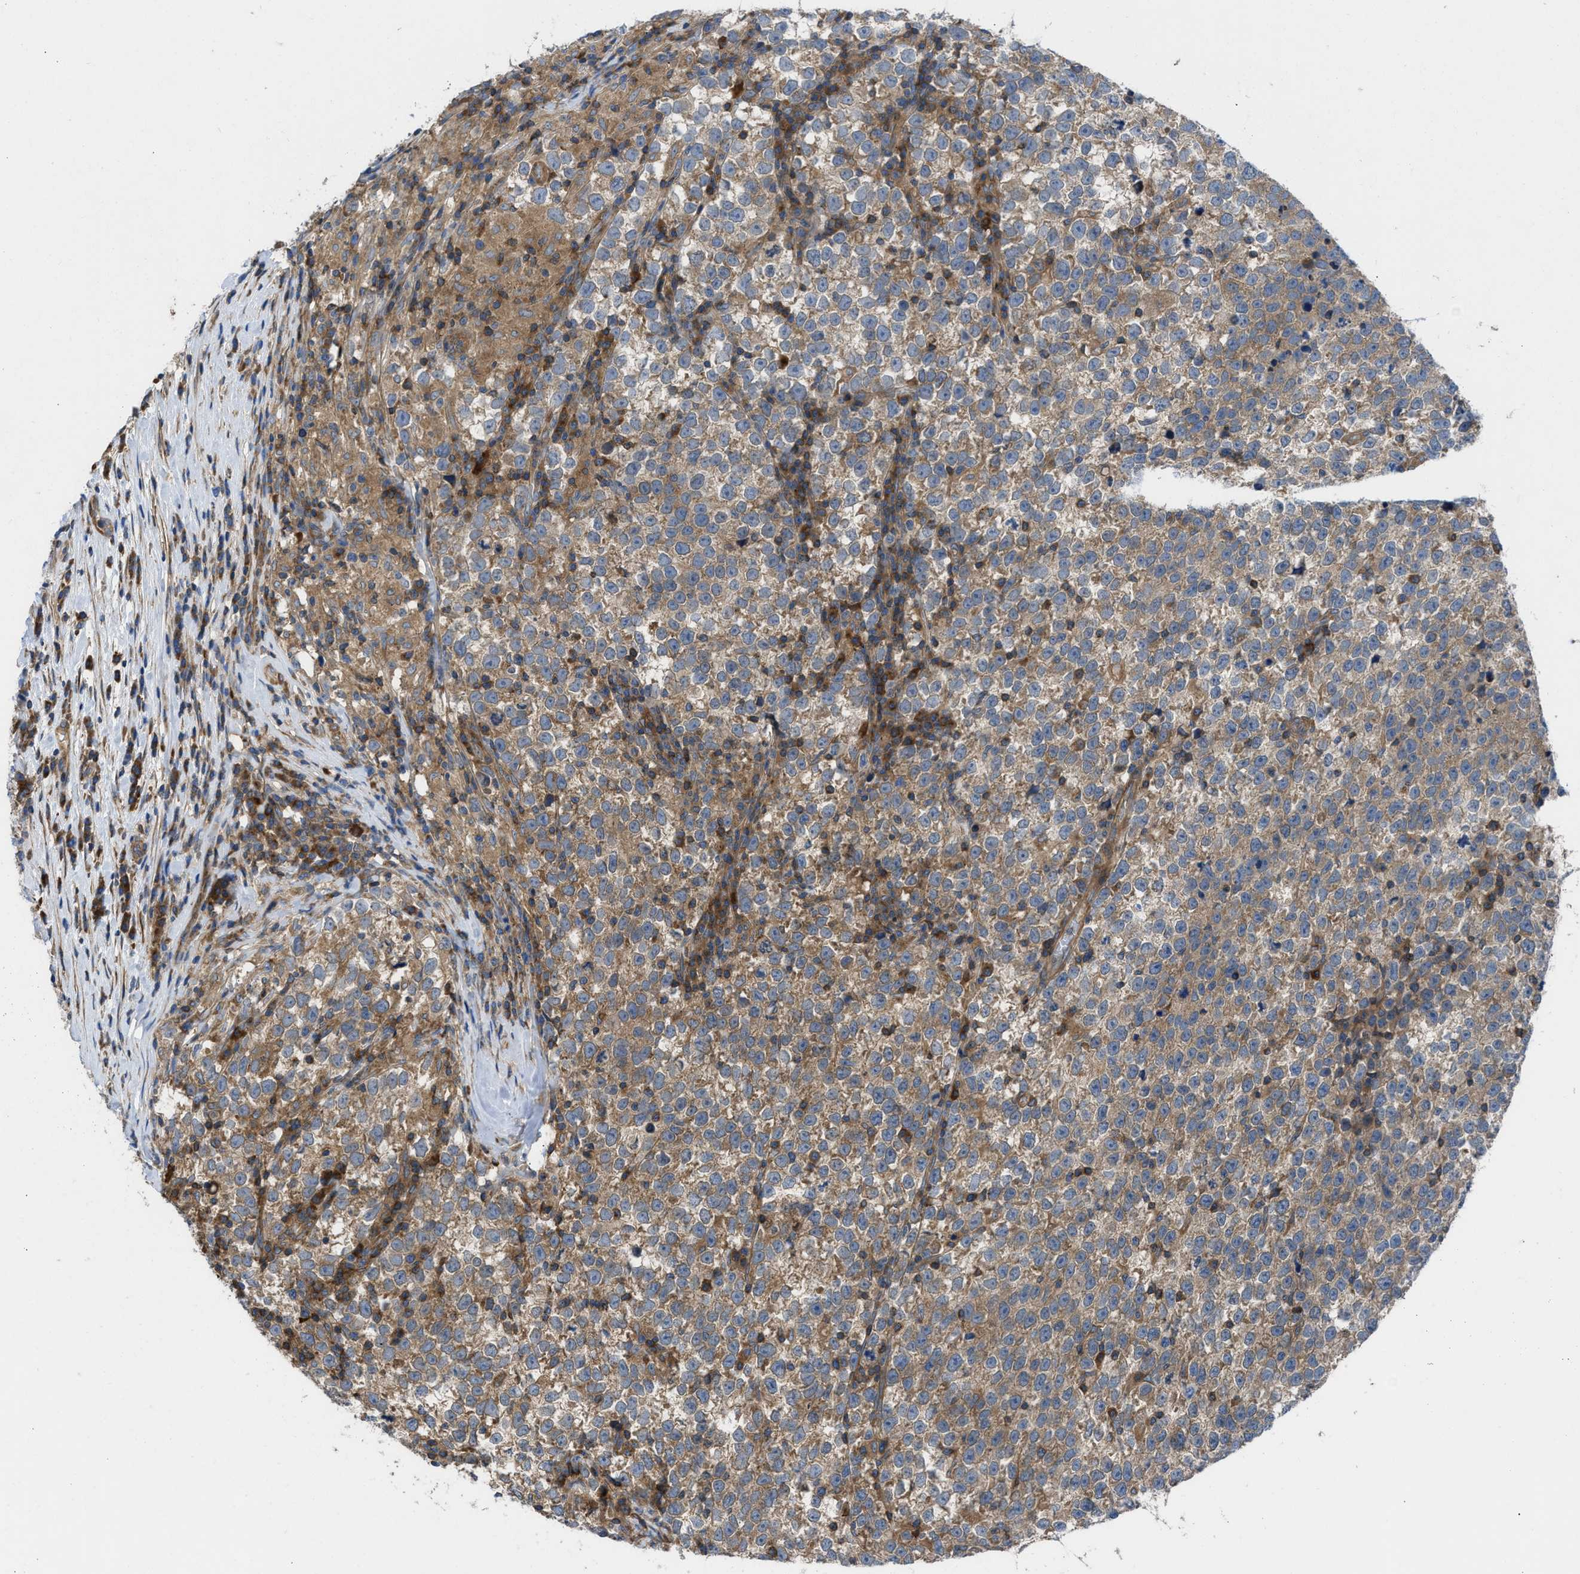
{"staining": {"intensity": "moderate", "quantity": ">75%", "location": "cytoplasmic/membranous"}, "tissue": "testis cancer", "cell_type": "Tumor cells", "image_type": "cancer", "snomed": [{"axis": "morphology", "description": "Normal tissue, NOS"}, {"axis": "morphology", "description": "Seminoma, NOS"}, {"axis": "topography", "description": "Testis"}], "caption": "A brown stain labels moderate cytoplasmic/membranous expression of a protein in human seminoma (testis) tumor cells.", "gene": "CHKB", "patient": {"sex": "male", "age": 43}}